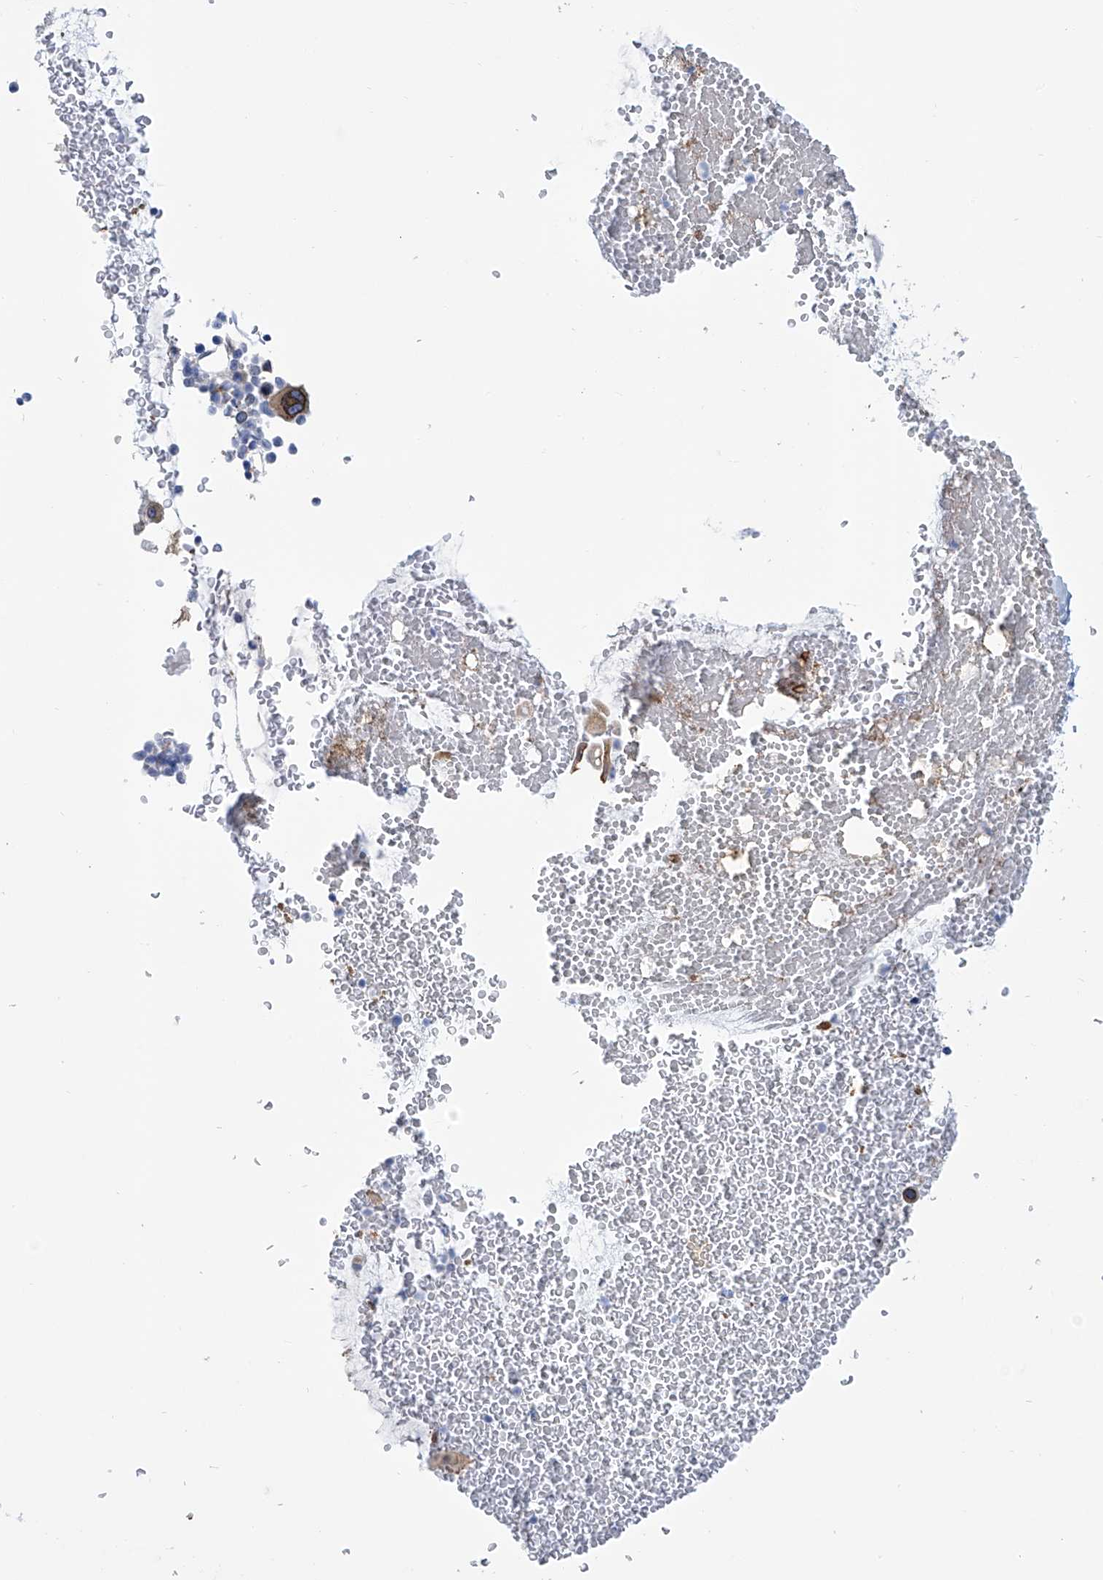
{"staining": {"intensity": "weak", "quantity": "<25%", "location": "cytoplasmic/membranous"}, "tissue": "bronchus", "cell_type": "Respiratory epithelial cells", "image_type": "normal", "snomed": [{"axis": "morphology", "description": "Normal tissue, NOS"}, {"axis": "morphology", "description": "Squamous cell carcinoma, NOS"}, {"axis": "topography", "description": "Lymph node"}, {"axis": "topography", "description": "Bronchus"}, {"axis": "topography", "description": "Lung"}], "caption": "An immunohistochemistry (IHC) micrograph of unremarkable bronchus is shown. There is no staining in respiratory epithelial cells of bronchus. Brightfield microscopy of immunohistochemistry stained with DAB (brown) and hematoxylin (blue), captured at high magnification.", "gene": "TNN", "patient": {"sex": "male", "age": 66}}